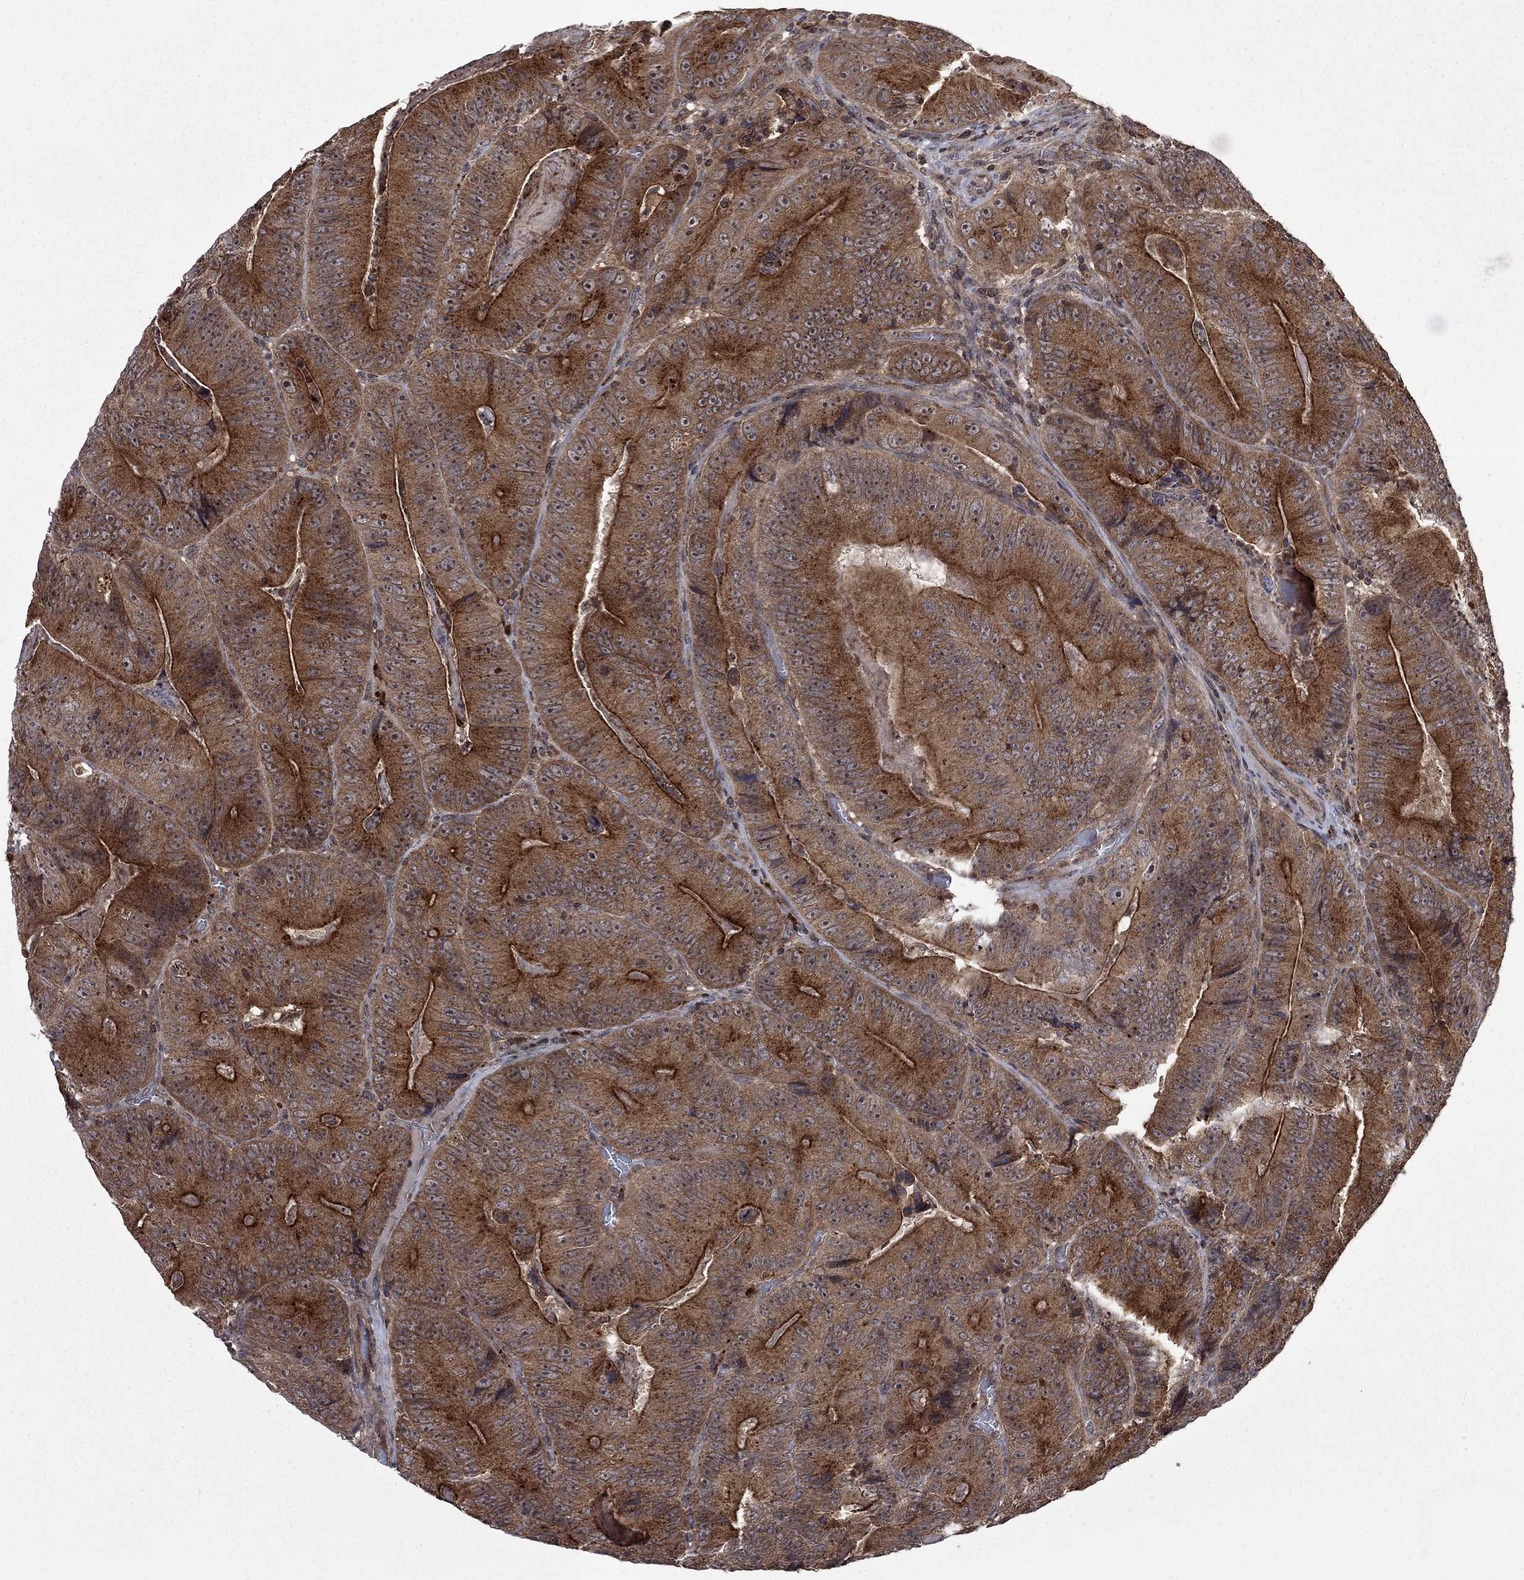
{"staining": {"intensity": "moderate", "quantity": ">75%", "location": "cytoplasmic/membranous"}, "tissue": "colorectal cancer", "cell_type": "Tumor cells", "image_type": "cancer", "snomed": [{"axis": "morphology", "description": "Adenocarcinoma, NOS"}, {"axis": "topography", "description": "Colon"}], "caption": "Adenocarcinoma (colorectal) tissue exhibits moderate cytoplasmic/membranous staining in about >75% of tumor cells, visualized by immunohistochemistry.", "gene": "TMEM33", "patient": {"sex": "female", "age": 86}}